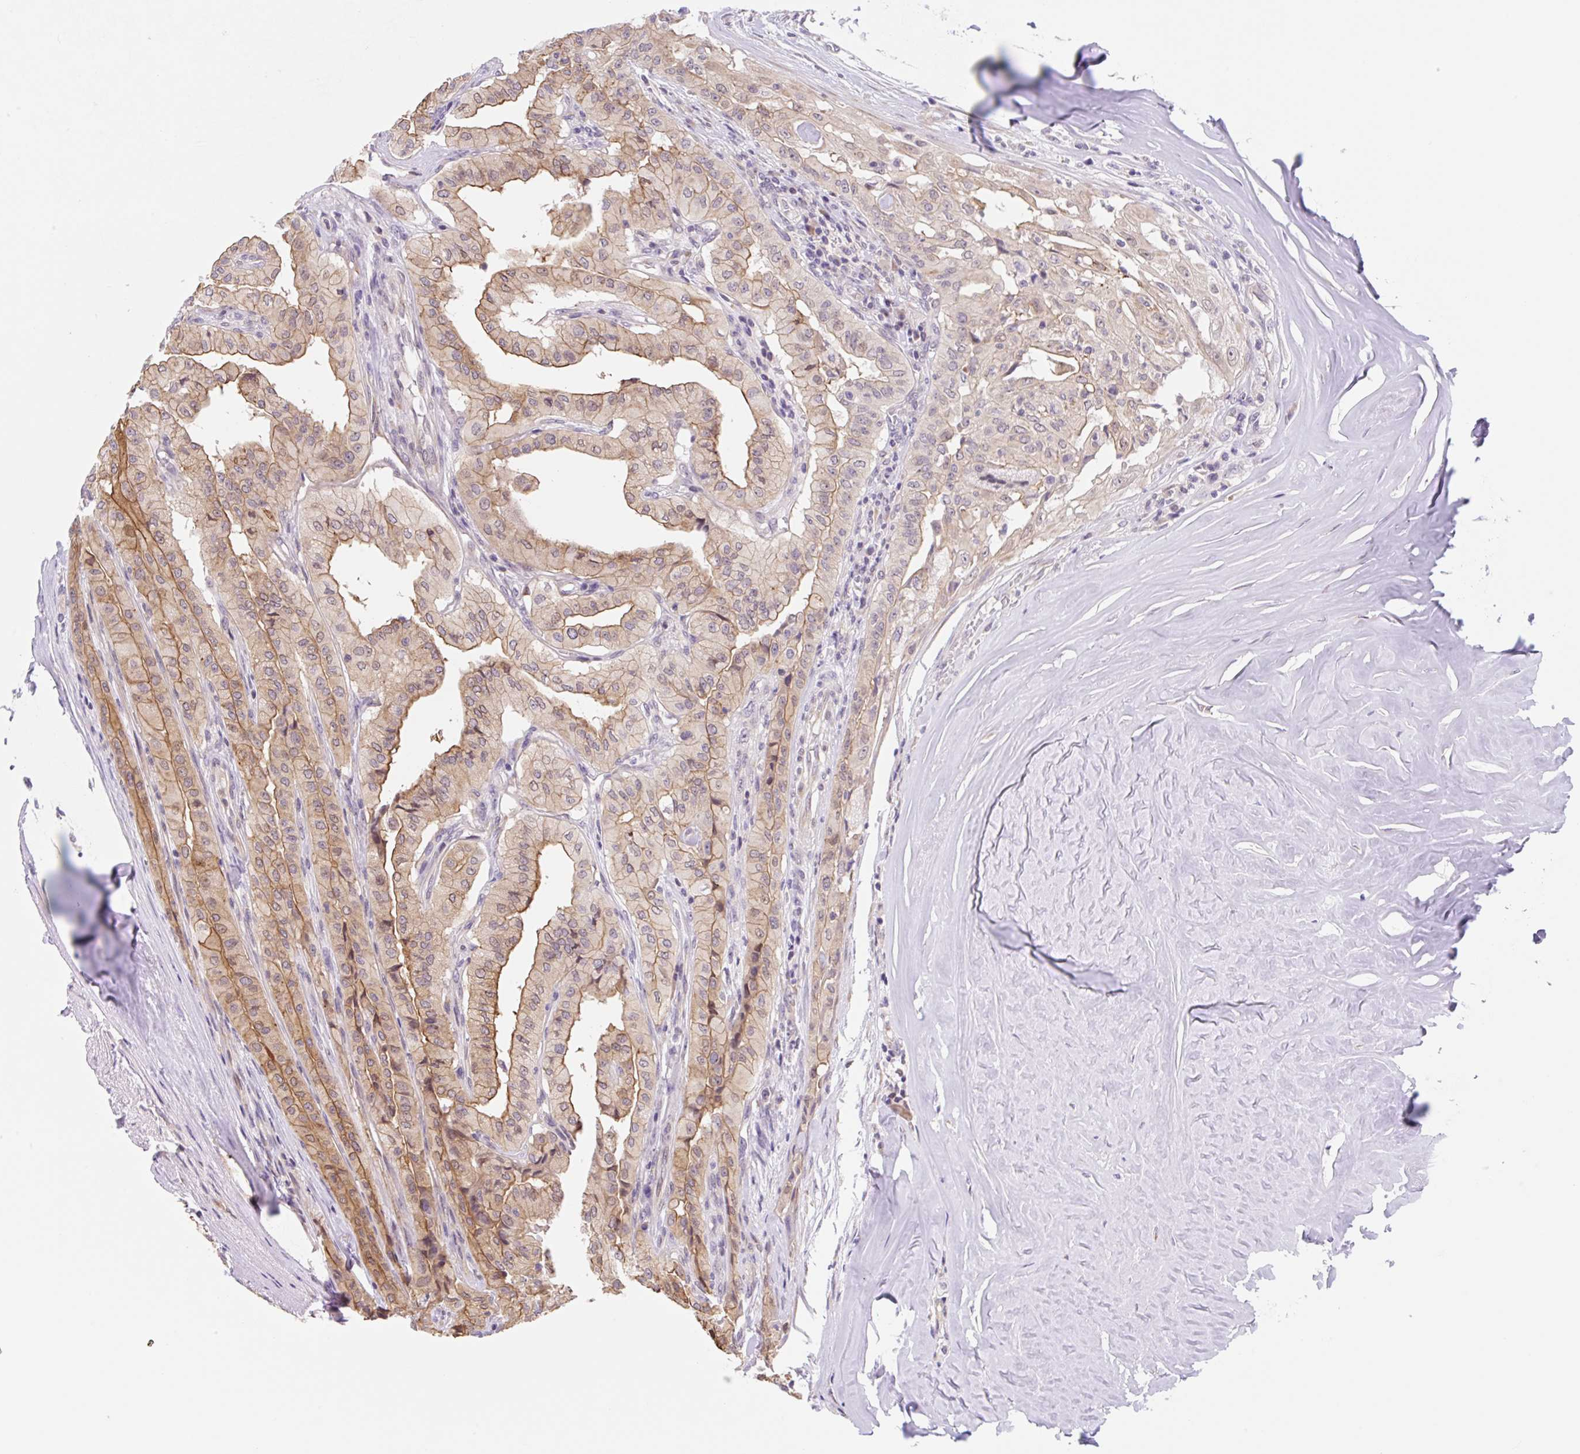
{"staining": {"intensity": "moderate", "quantity": ">75%", "location": "cytoplasmic/membranous"}, "tissue": "thyroid cancer", "cell_type": "Tumor cells", "image_type": "cancer", "snomed": [{"axis": "morphology", "description": "Papillary adenocarcinoma, NOS"}, {"axis": "topography", "description": "Thyroid gland"}], "caption": "IHC histopathology image of human thyroid cancer stained for a protein (brown), which exhibits medium levels of moderate cytoplasmic/membranous positivity in about >75% of tumor cells.", "gene": "TBPL2", "patient": {"sex": "female", "age": 59}}